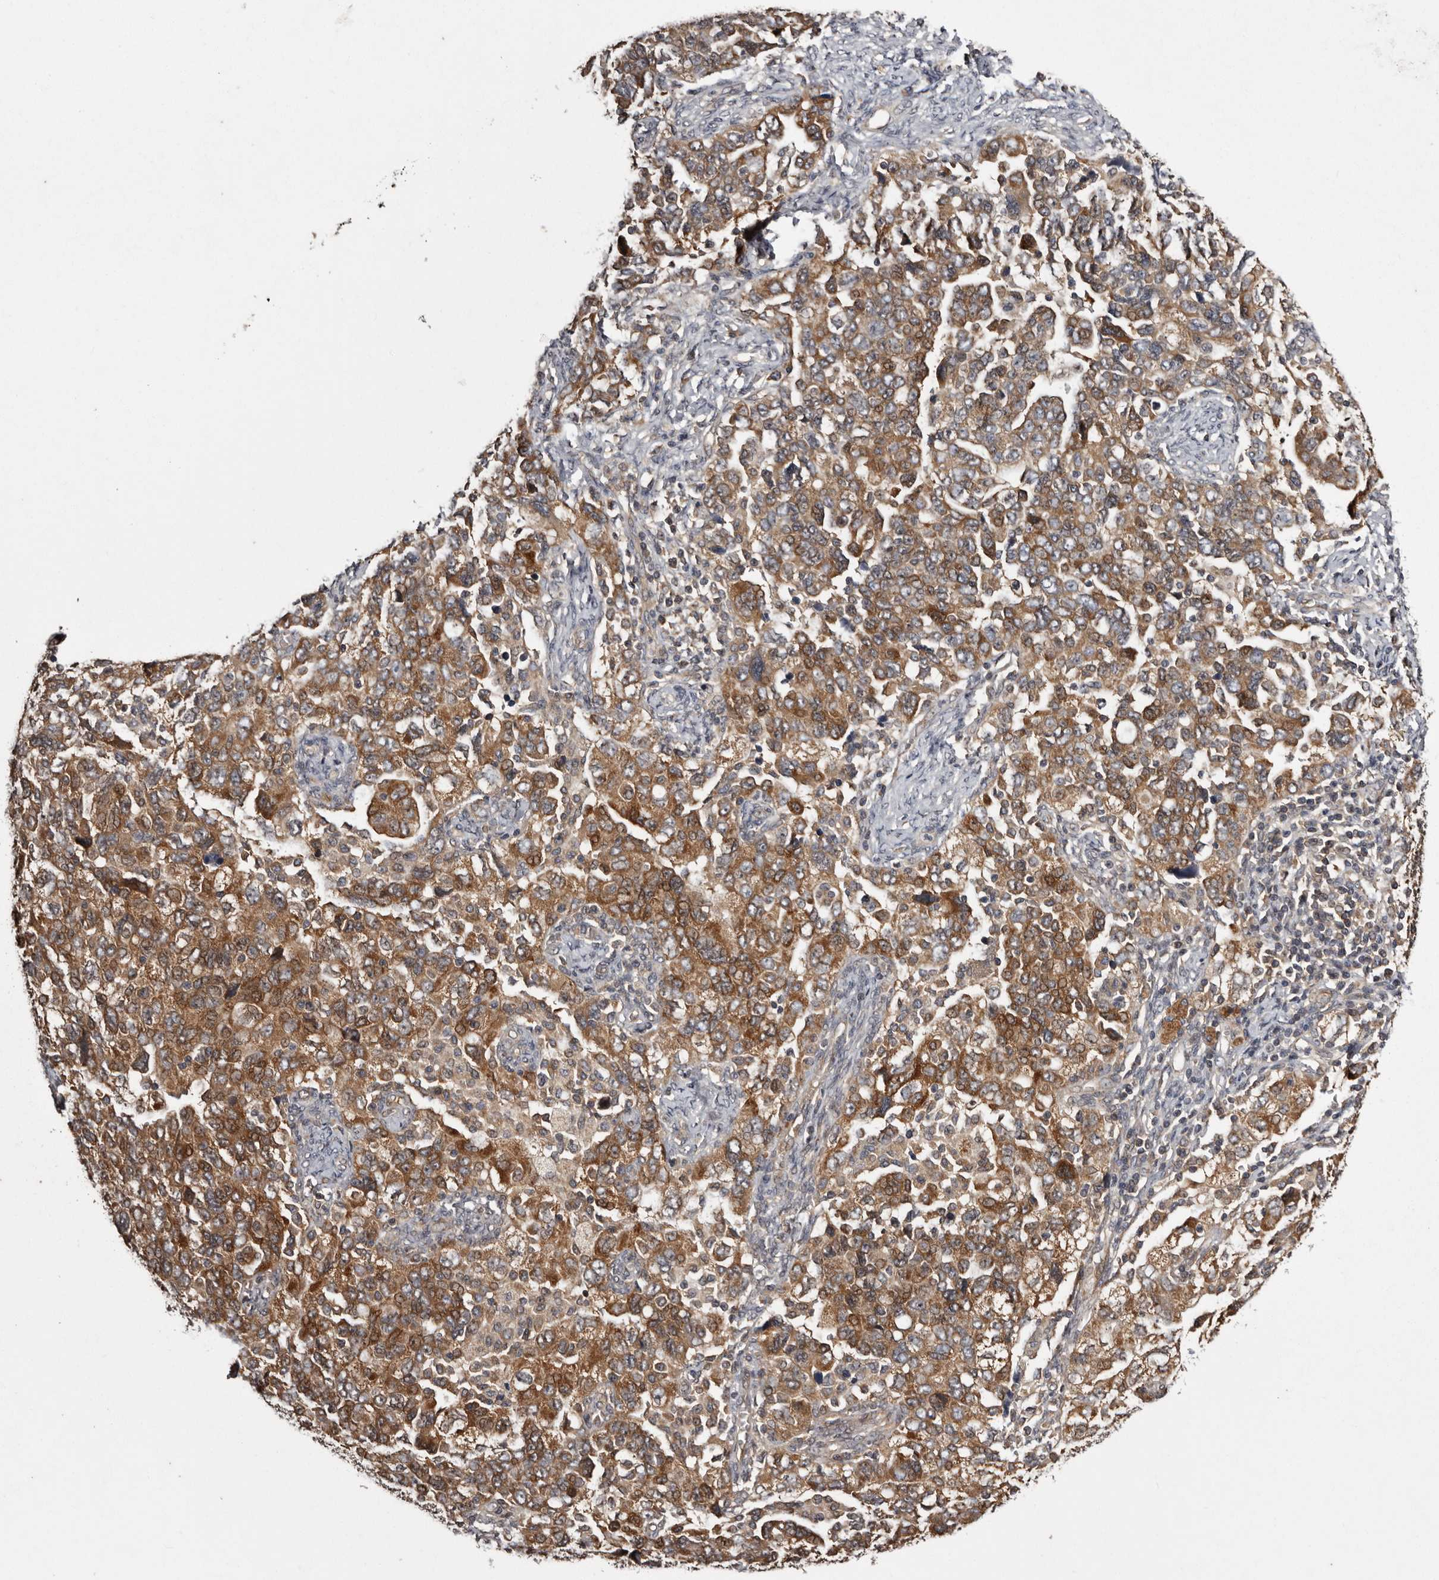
{"staining": {"intensity": "moderate", "quantity": ">75%", "location": "cytoplasmic/membranous"}, "tissue": "ovarian cancer", "cell_type": "Tumor cells", "image_type": "cancer", "snomed": [{"axis": "morphology", "description": "Carcinoma, NOS"}, {"axis": "morphology", "description": "Cystadenocarcinoma, serous, NOS"}, {"axis": "topography", "description": "Ovary"}], "caption": "Brown immunohistochemical staining in human ovarian cancer (serous cystadenocarcinoma) displays moderate cytoplasmic/membranous positivity in approximately >75% of tumor cells.", "gene": "DARS1", "patient": {"sex": "female", "age": 69}}